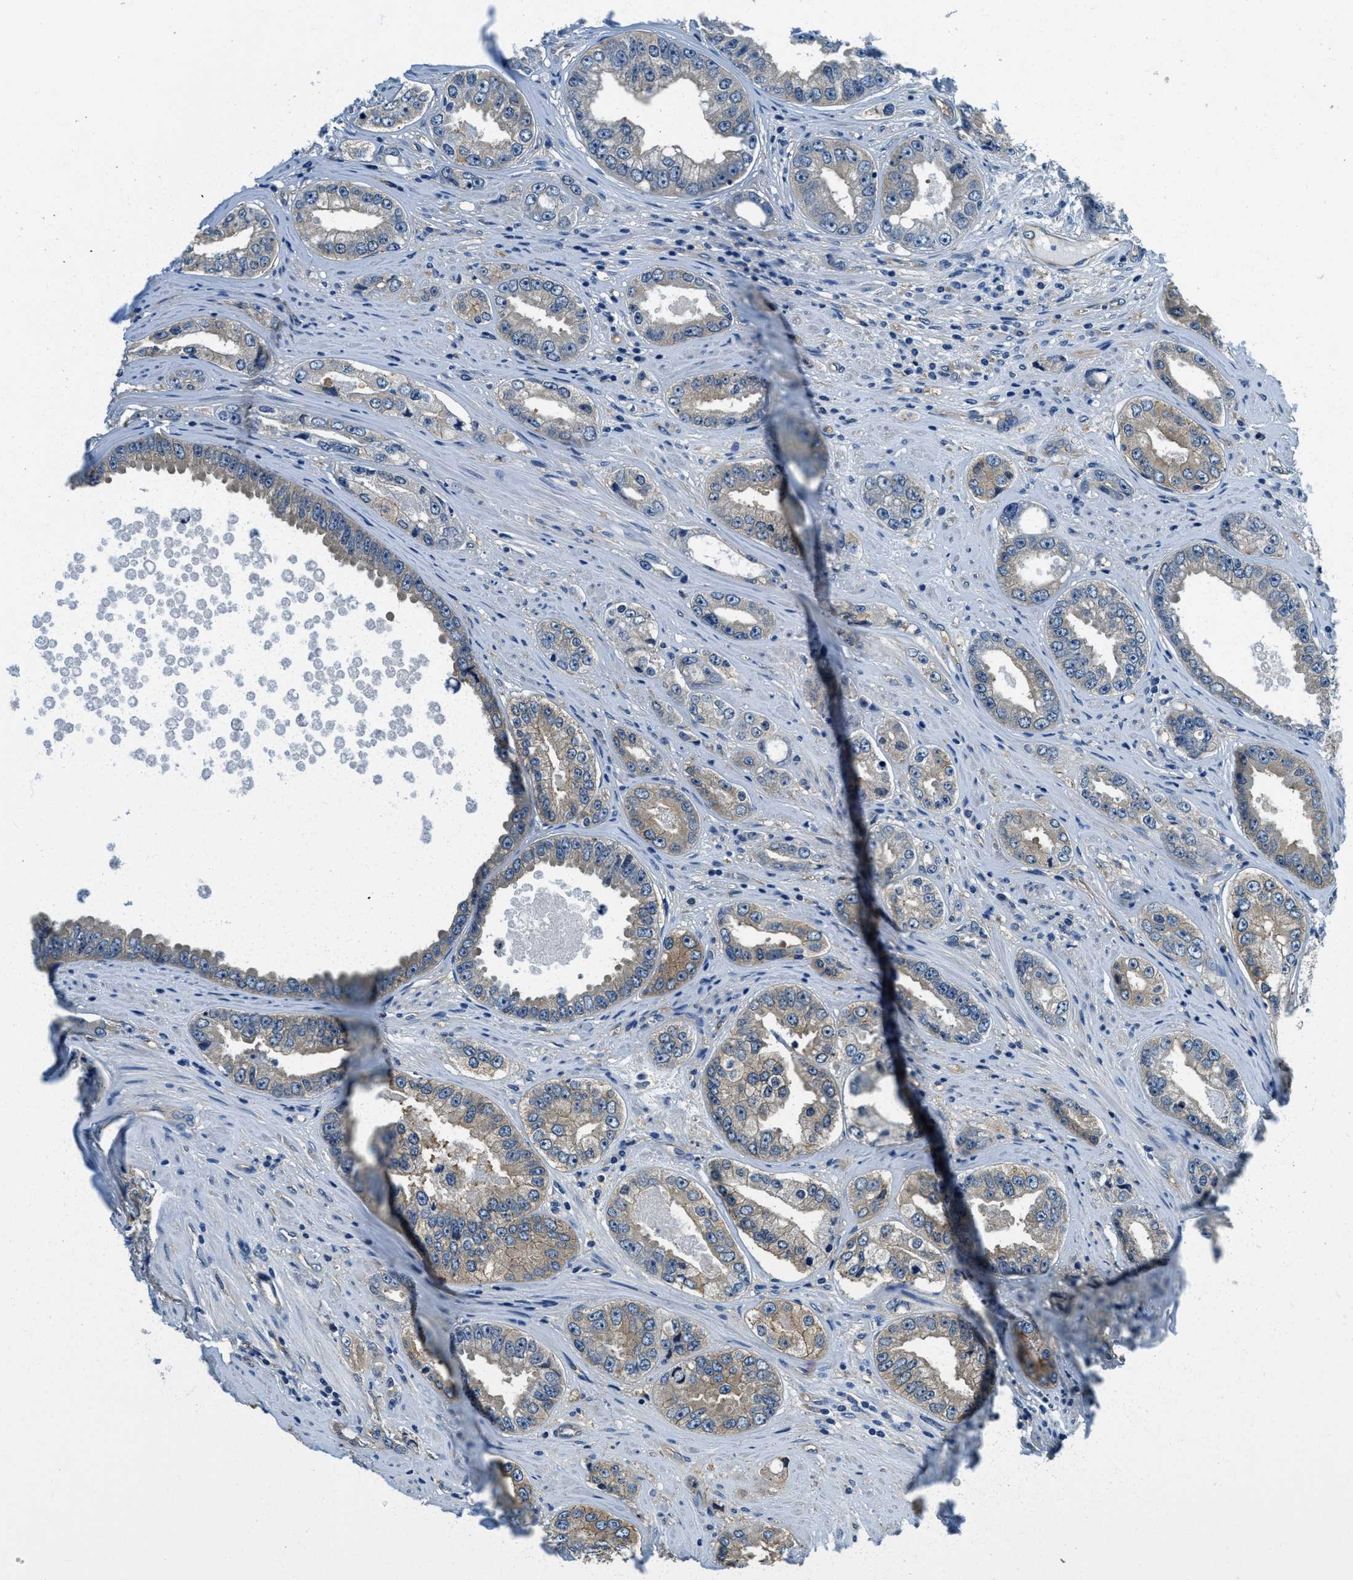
{"staining": {"intensity": "weak", "quantity": "25%-75%", "location": "cytoplasmic/membranous"}, "tissue": "prostate cancer", "cell_type": "Tumor cells", "image_type": "cancer", "snomed": [{"axis": "morphology", "description": "Adenocarcinoma, High grade"}, {"axis": "topography", "description": "Prostate"}], "caption": "Tumor cells demonstrate low levels of weak cytoplasmic/membranous positivity in approximately 25%-75% of cells in prostate adenocarcinoma (high-grade).", "gene": "TWF1", "patient": {"sex": "male", "age": 61}}